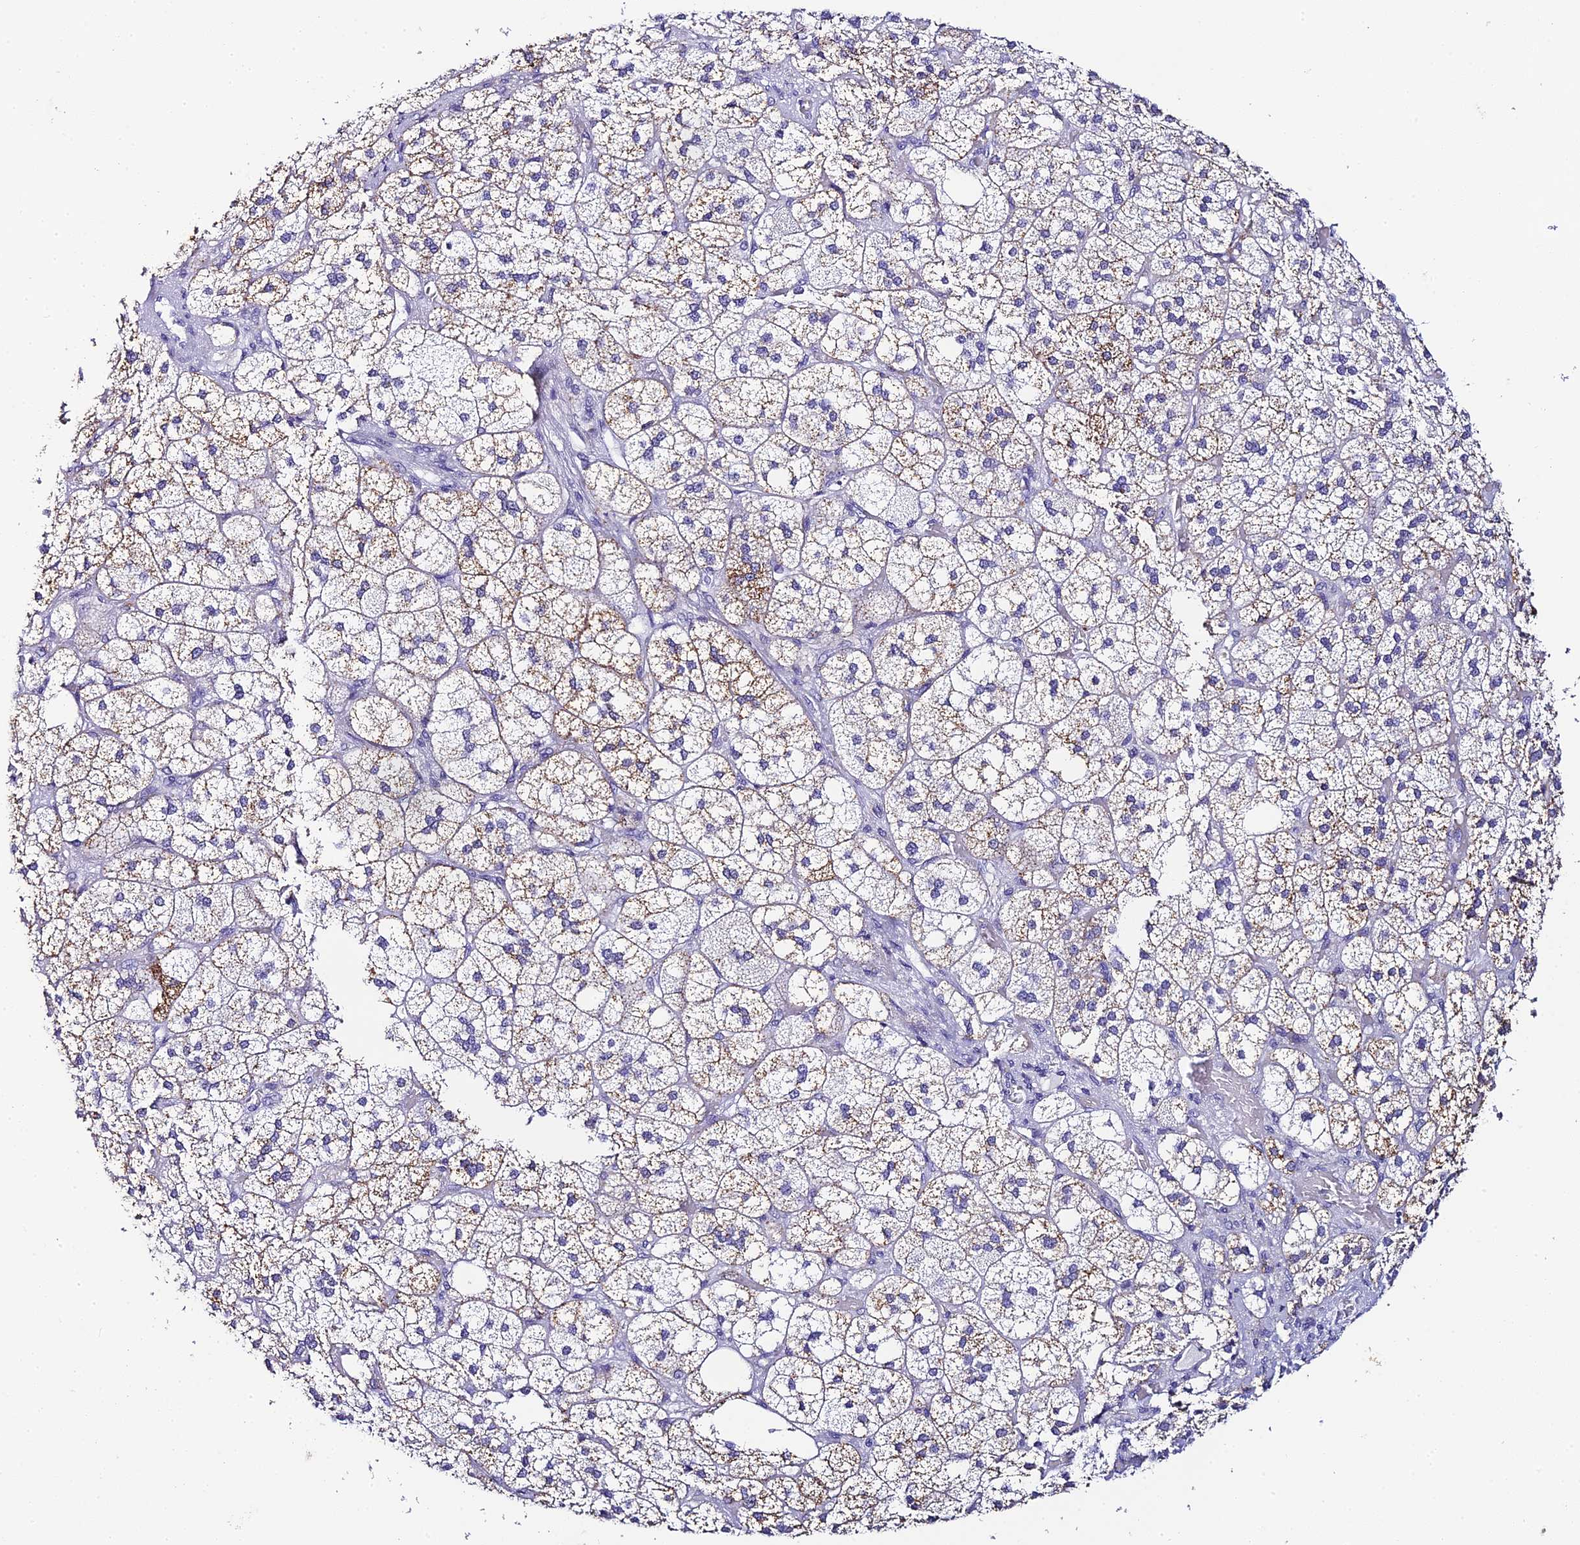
{"staining": {"intensity": "weak", "quantity": "25%-75%", "location": "cytoplasmic/membranous"}, "tissue": "adrenal gland", "cell_type": "Glandular cells", "image_type": "normal", "snomed": [{"axis": "morphology", "description": "Normal tissue, NOS"}, {"axis": "topography", "description": "Adrenal gland"}], "caption": "This photomicrograph demonstrates immunohistochemistry (IHC) staining of benign human adrenal gland, with low weak cytoplasmic/membranous expression in approximately 25%-75% of glandular cells.", "gene": "C12orf29", "patient": {"sex": "male", "age": 61}}